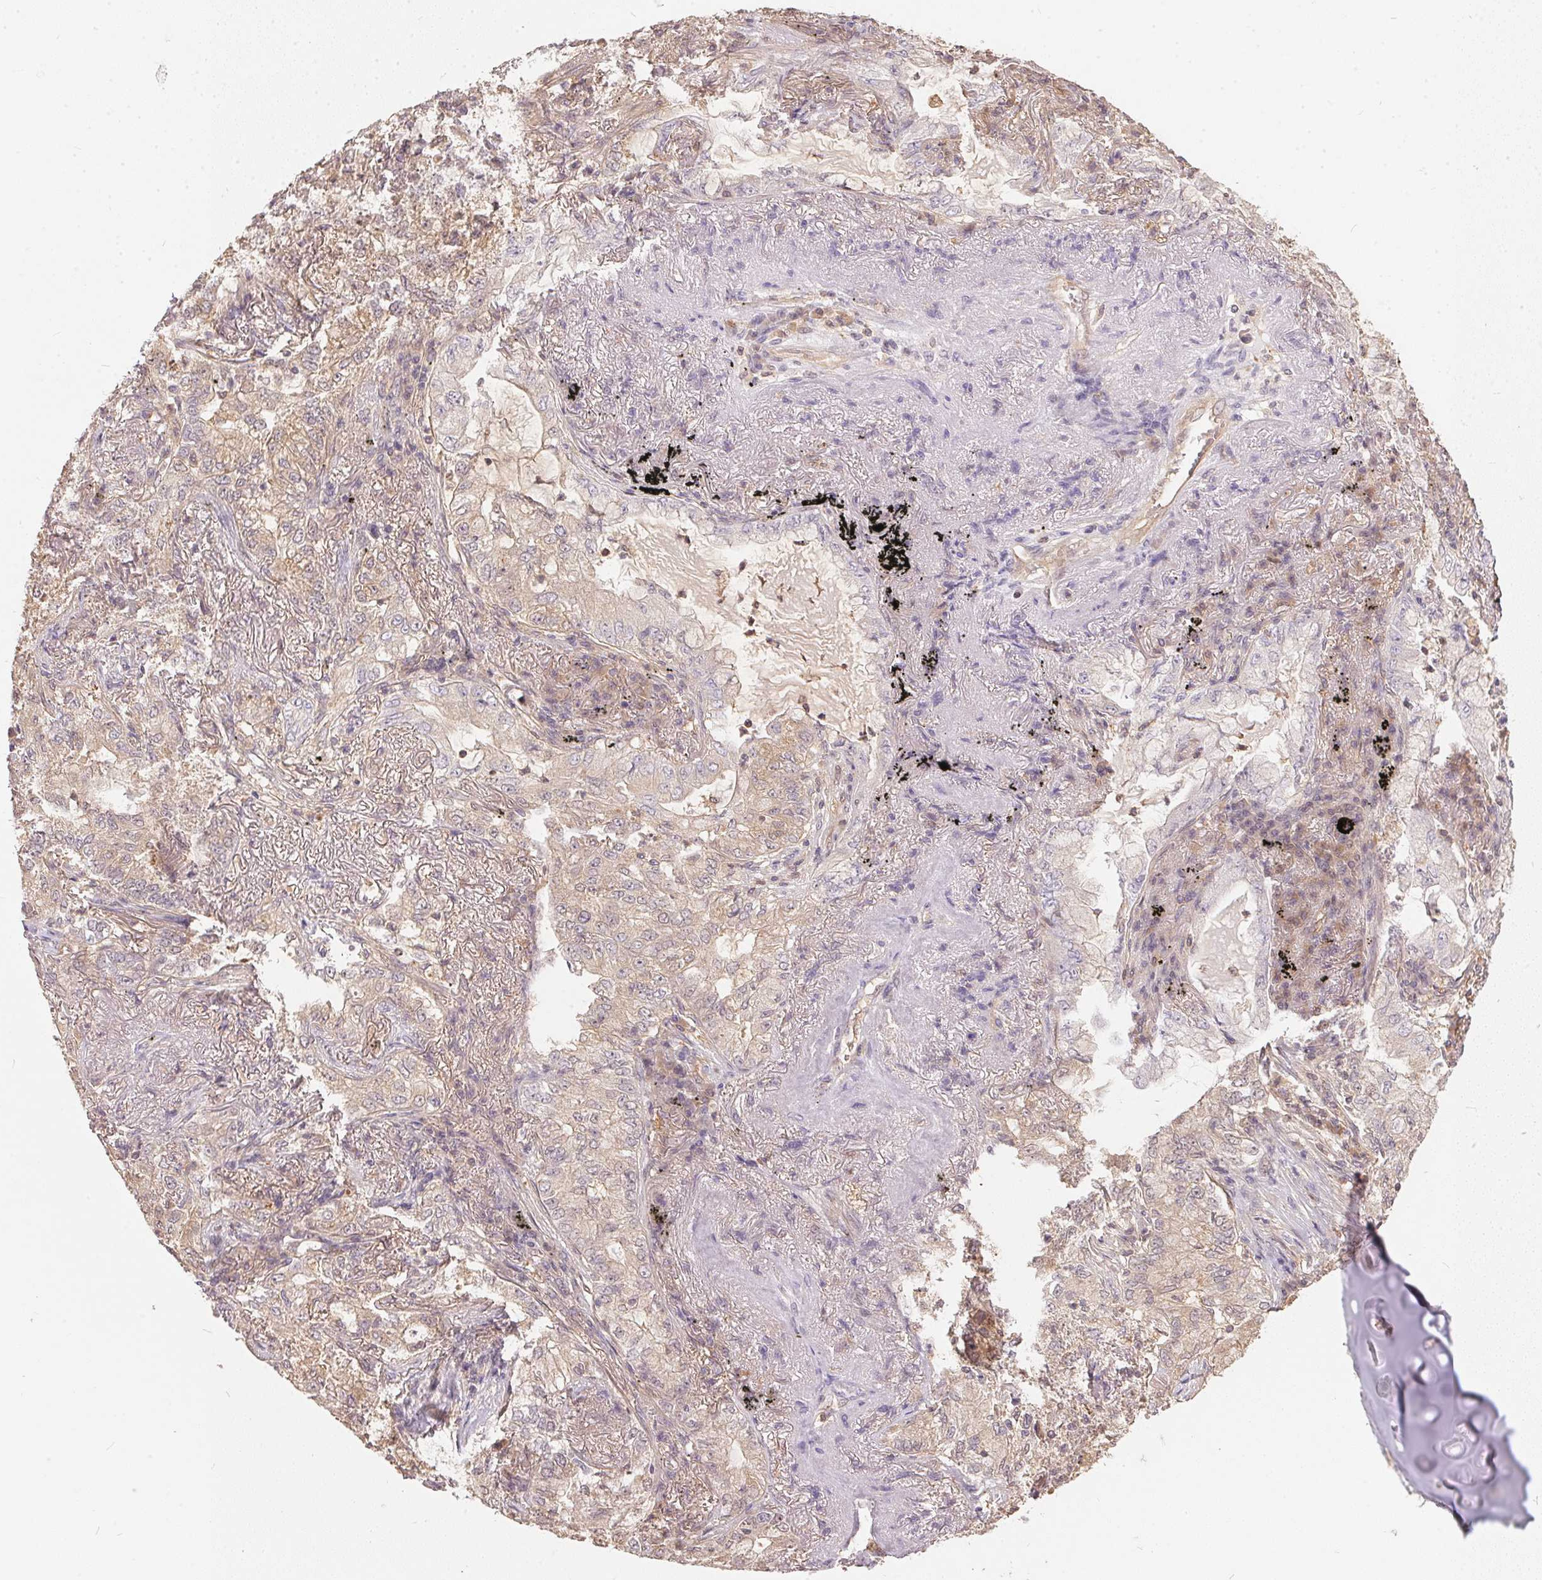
{"staining": {"intensity": "weak", "quantity": "<25%", "location": "cytoplasmic/membranous"}, "tissue": "lung cancer", "cell_type": "Tumor cells", "image_type": "cancer", "snomed": [{"axis": "morphology", "description": "Adenocarcinoma, NOS"}, {"axis": "topography", "description": "Lung"}], "caption": "High power microscopy micrograph of an immunohistochemistry micrograph of lung cancer, revealing no significant expression in tumor cells. The staining is performed using DAB (3,3'-diaminobenzidine) brown chromogen with nuclei counter-stained in using hematoxylin.", "gene": "BLMH", "patient": {"sex": "female", "age": 73}}